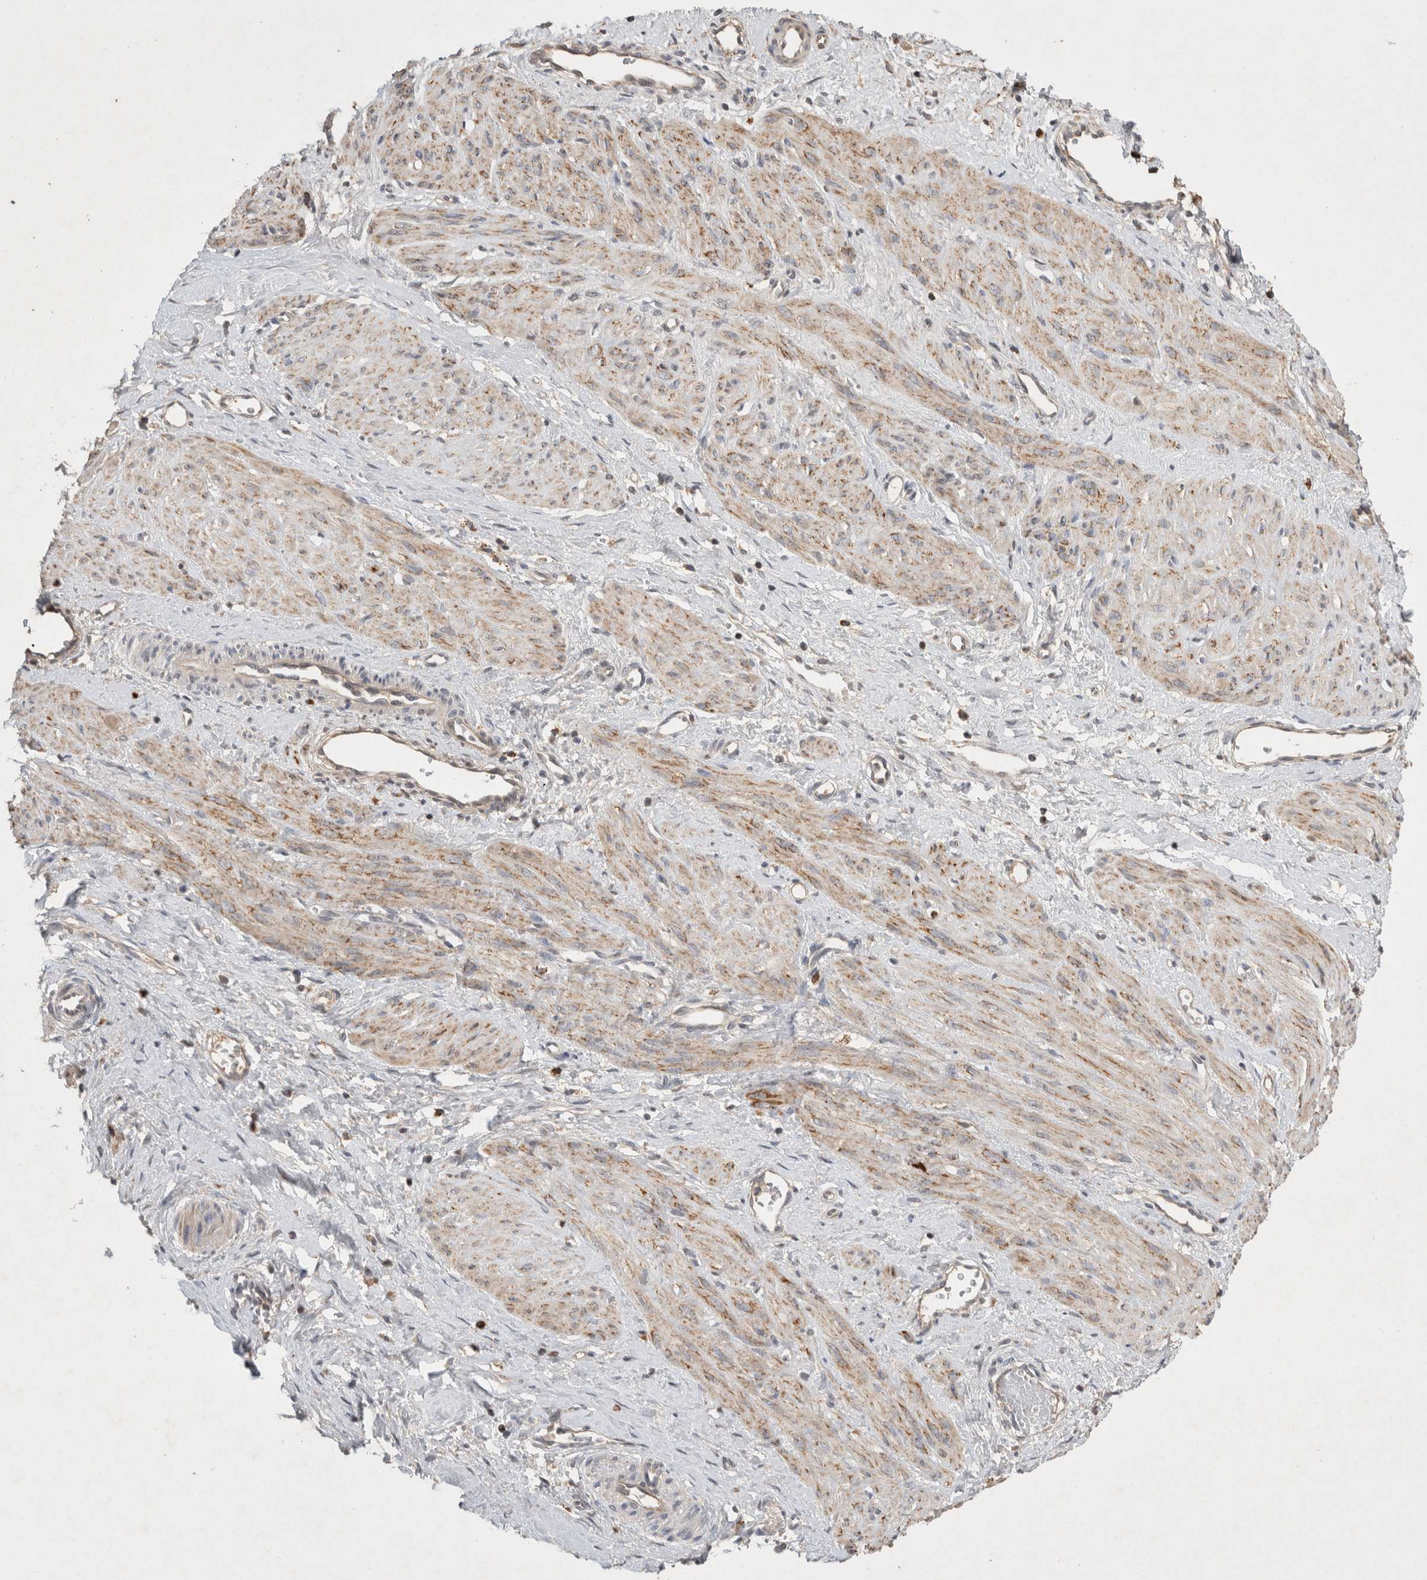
{"staining": {"intensity": "moderate", "quantity": ">75%", "location": "cytoplasmic/membranous"}, "tissue": "smooth muscle", "cell_type": "Smooth muscle cells", "image_type": "normal", "snomed": [{"axis": "morphology", "description": "Normal tissue, NOS"}, {"axis": "topography", "description": "Endometrium"}], "caption": "Smooth muscle was stained to show a protein in brown. There is medium levels of moderate cytoplasmic/membranous expression in about >75% of smooth muscle cells. Using DAB (brown) and hematoxylin (blue) stains, captured at high magnification using brightfield microscopy.", "gene": "SERAC1", "patient": {"sex": "female", "age": 33}}